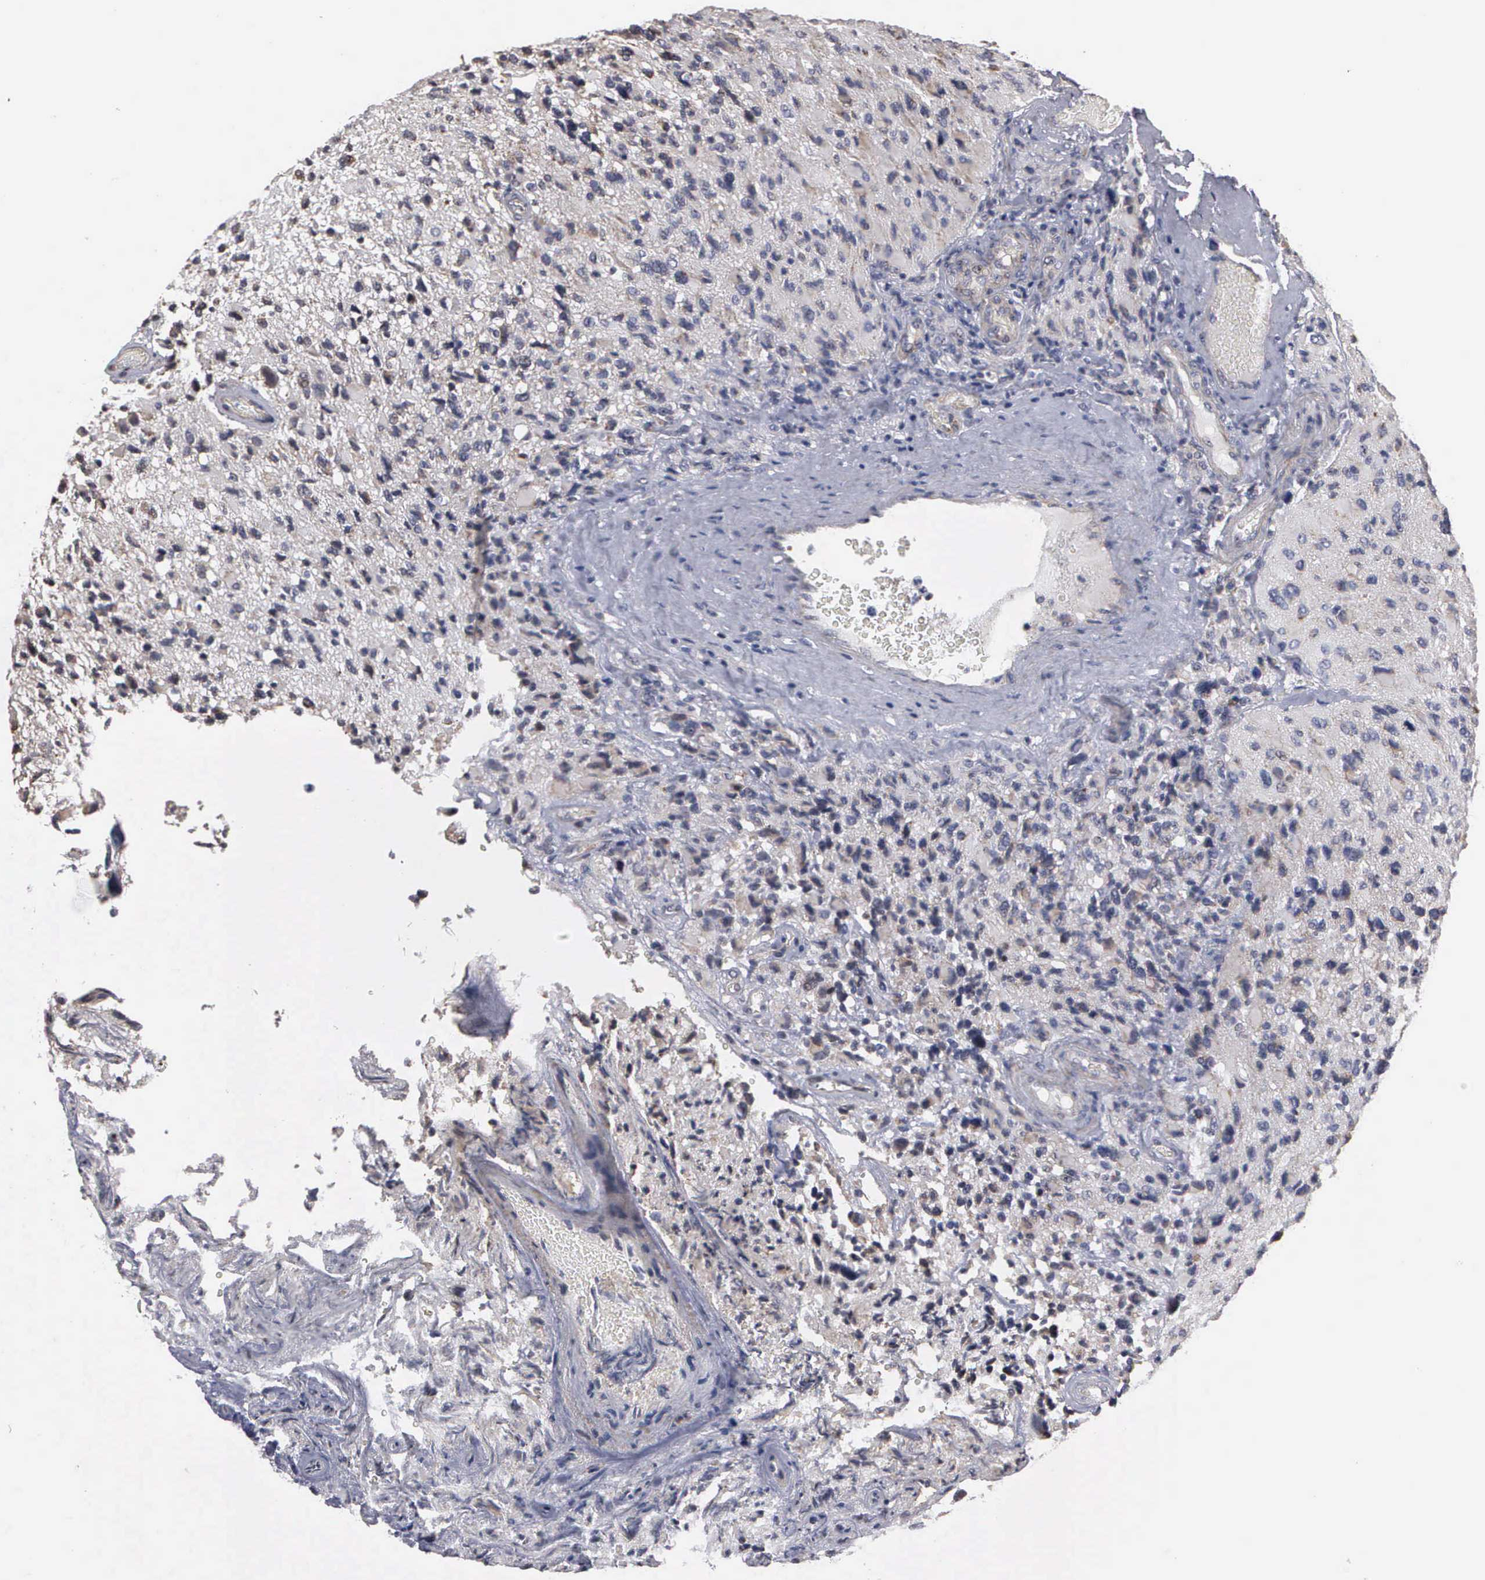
{"staining": {"intensity": "weak", "quantity": "<25%", "location": "cytoplasmic/membranous,nuclear"}, "tissue": "glioma", "cell_type": "Tumor cells", "image_type": "cancer", "snomed": [{"axis": "morphology", "description": "Glioma, malignant, High grade"}, {"axis": "topography", "description": "Brain"}], "caption": "Immunohistochemistry (IHC) histopathology image of neoplastic tissue: human high-grade glioma (malignant) stained with DAB shows no significant protein positivity in tumor cells.", "gene": "NGDN", "patient": {"sex": "male", "age": 69}}